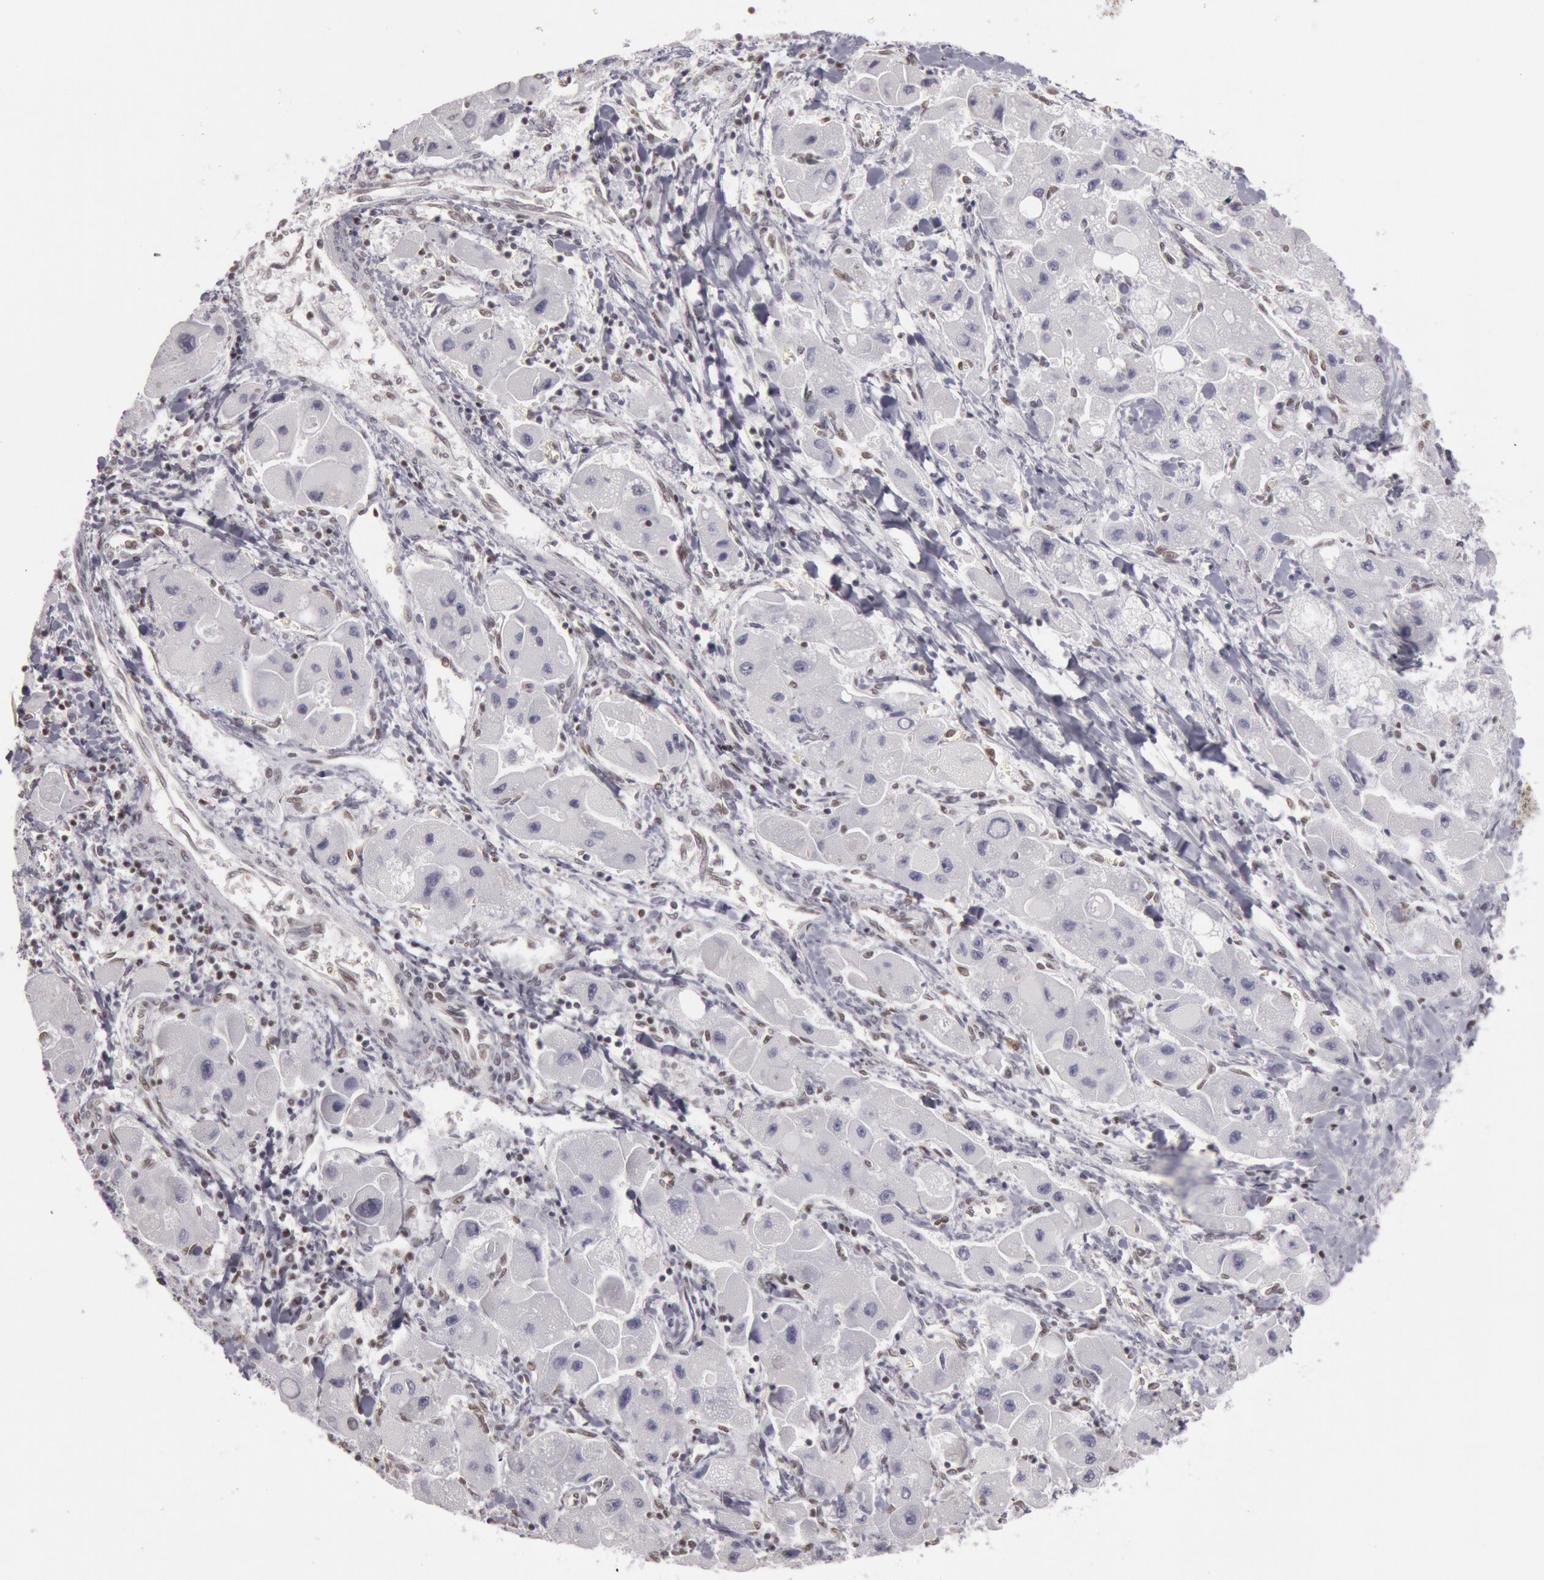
{"staining": {"intensity": "negative", "quantity": "none", "location": "none"}, "tissue": "liver cancer", "cell_type": "Tumor cells", "image_type": "cancer", "snomed": [{"axis": "morphology", "description": "Carcinoma, Hepatocellular, NOS"}, {"axis": "topography", "description": "Liver"}], "caption": "Human liver cancer (hepatocellular carcinoma) stained for a protein using immunohistochemistry (IHC) reveals no positivity in tumor cells.", "gene": "ESS2", "patient": {"sex": "male", "age": 24}}